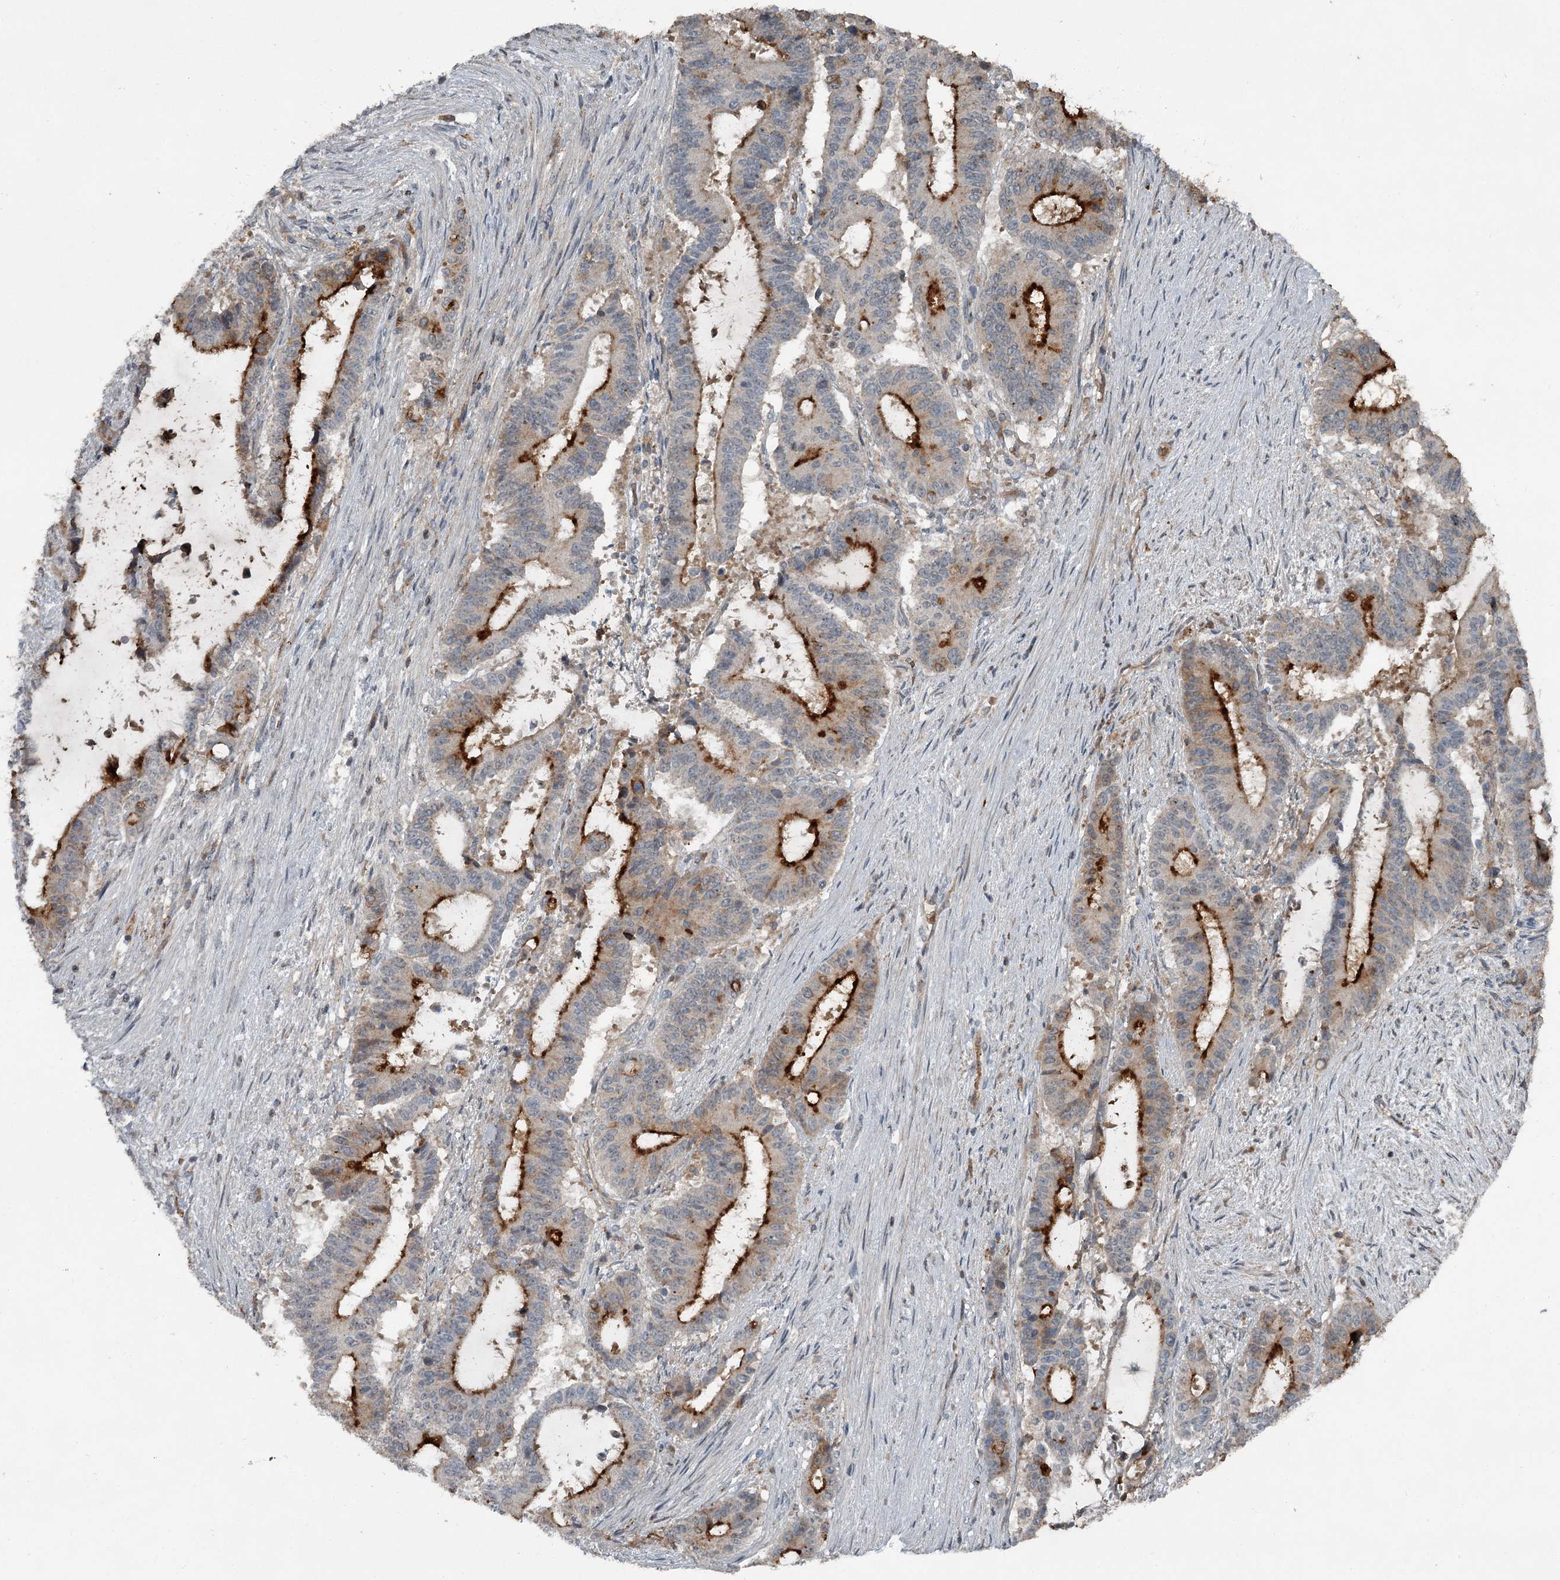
{"staining": {"intensity": "strong", "quantity": "25%-75%", "location": "cytoplasmic/membranous"}, "tissue": "liver cancer", "cell_type": "Tumor cells", "image_type": "cancer", "snomed": [{"axis": "morphology", "description": "Normal tissue, NOS"}, {"axis": "morphology", "description": "Cholangiocarcinoma"}, {"axis": "topography", "description": "Liver"}, {"axis": "topography", "description": "Peripheral nerve tissue"}], "caption": "Immunohistochemical staining of liver cancer (cholangiocarcinoma) shows high levels of strong cytoplasmic/membranous protein expression in approximately 25%-75% of tumor cells.", "gene": "SLC39A8", "patient": {"sex": "female", "age": 73}}